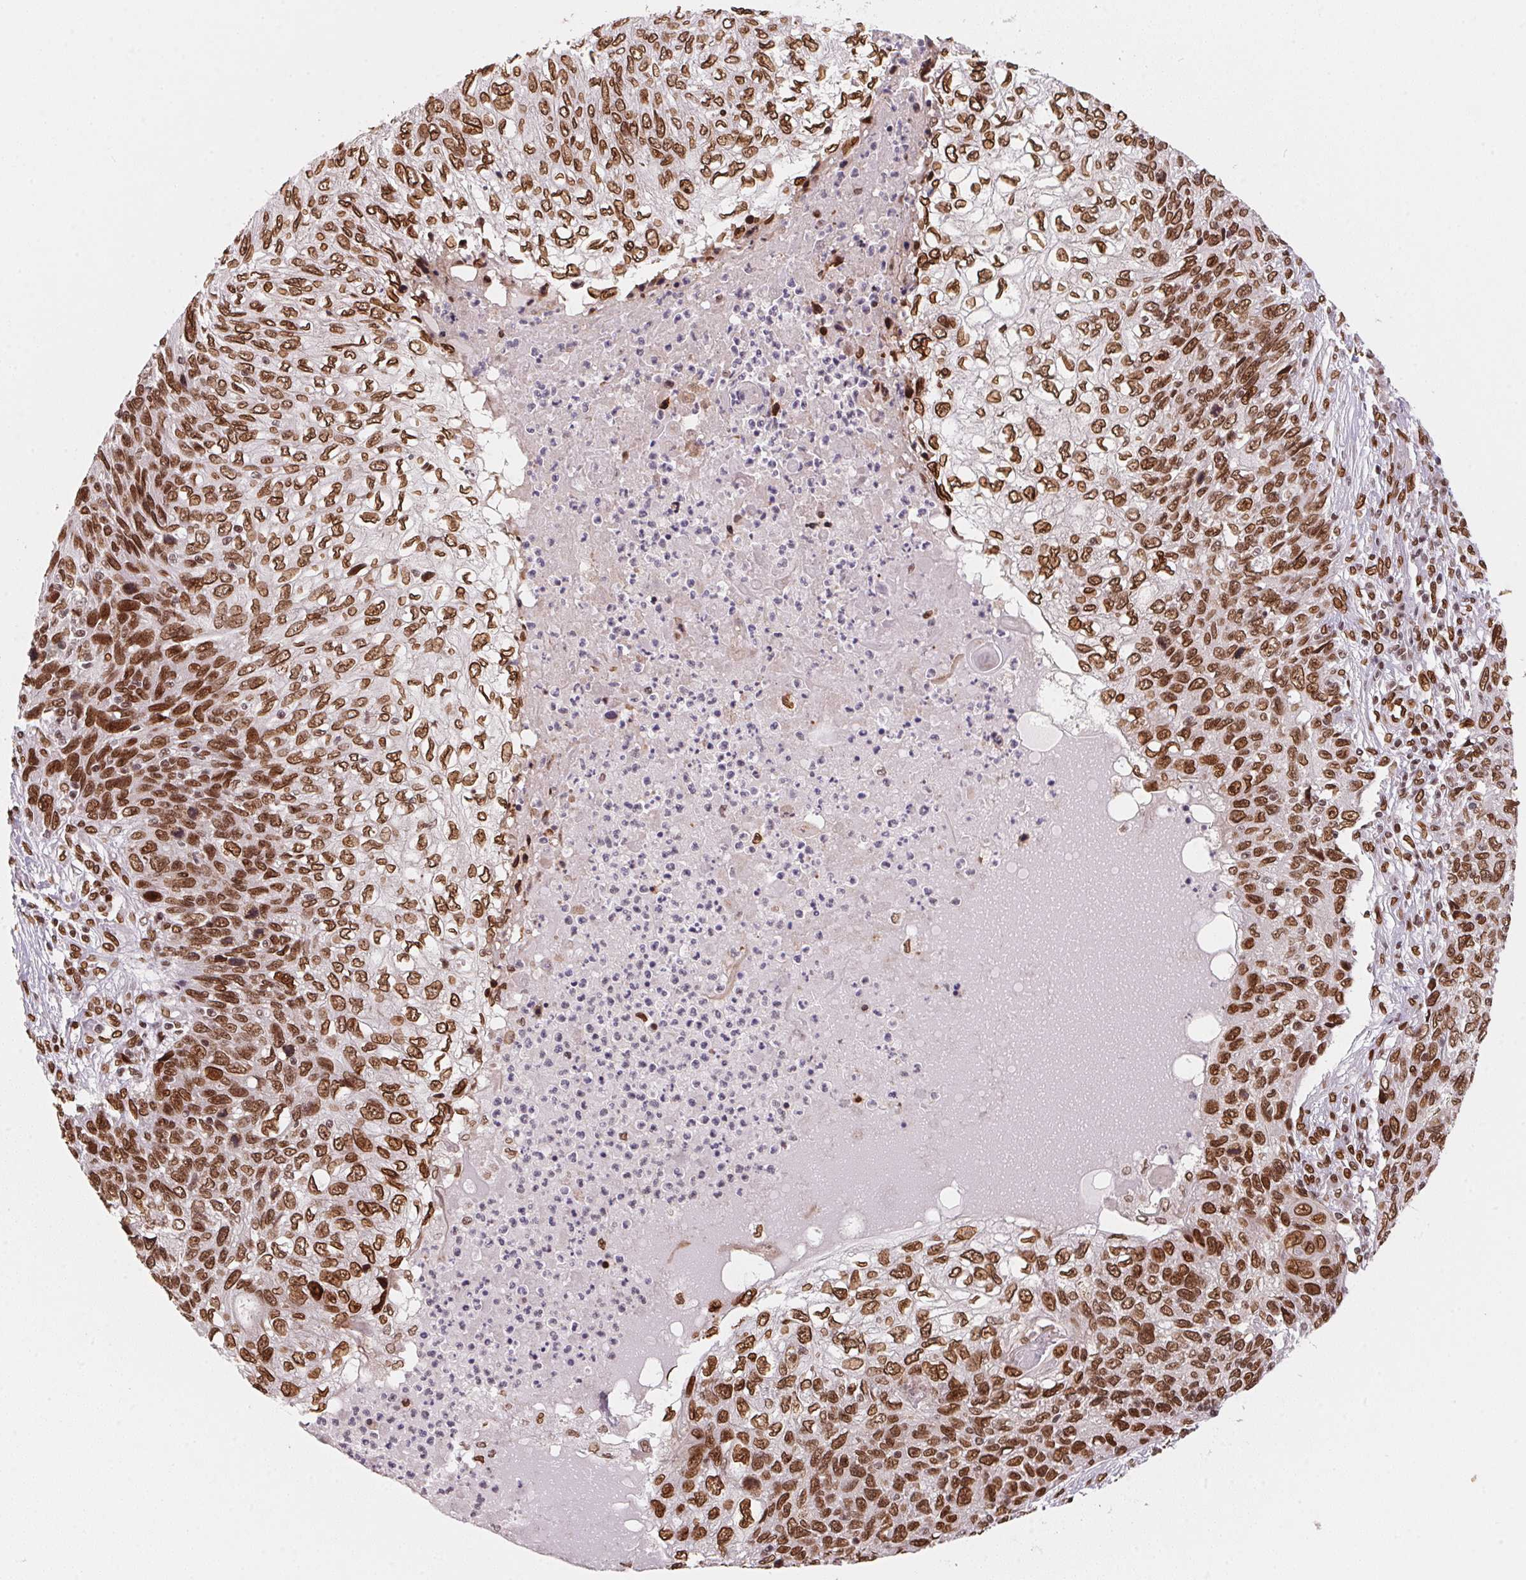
{"staining": {"intensity": "strong", "quantity": ">75%", "location": "cytoplasmic/membranous,nuclear"}, "tissue": "skin cancer", "cell_type": "Tumor cells", "image_type": "cancer", "snomed": [{"axis": "morphology", "description": "Squamous cell carcinoma, NOS"}, {"axis": "topography", "description": "Skin"}], "caption": "The image exhibits immunohistochemical staining of squamous cell carcinoma (skin). There is strong cytoplasmic/membranous and nuclear positivity is appreciated in about >75% of tumor cells. (DAB (3,3'-diaminobenzidine) IHC, brown staining for protein, blue staining for nuclei).", "gene": "SAP30BP", "patient": {"sex": "male", "age": 92}}